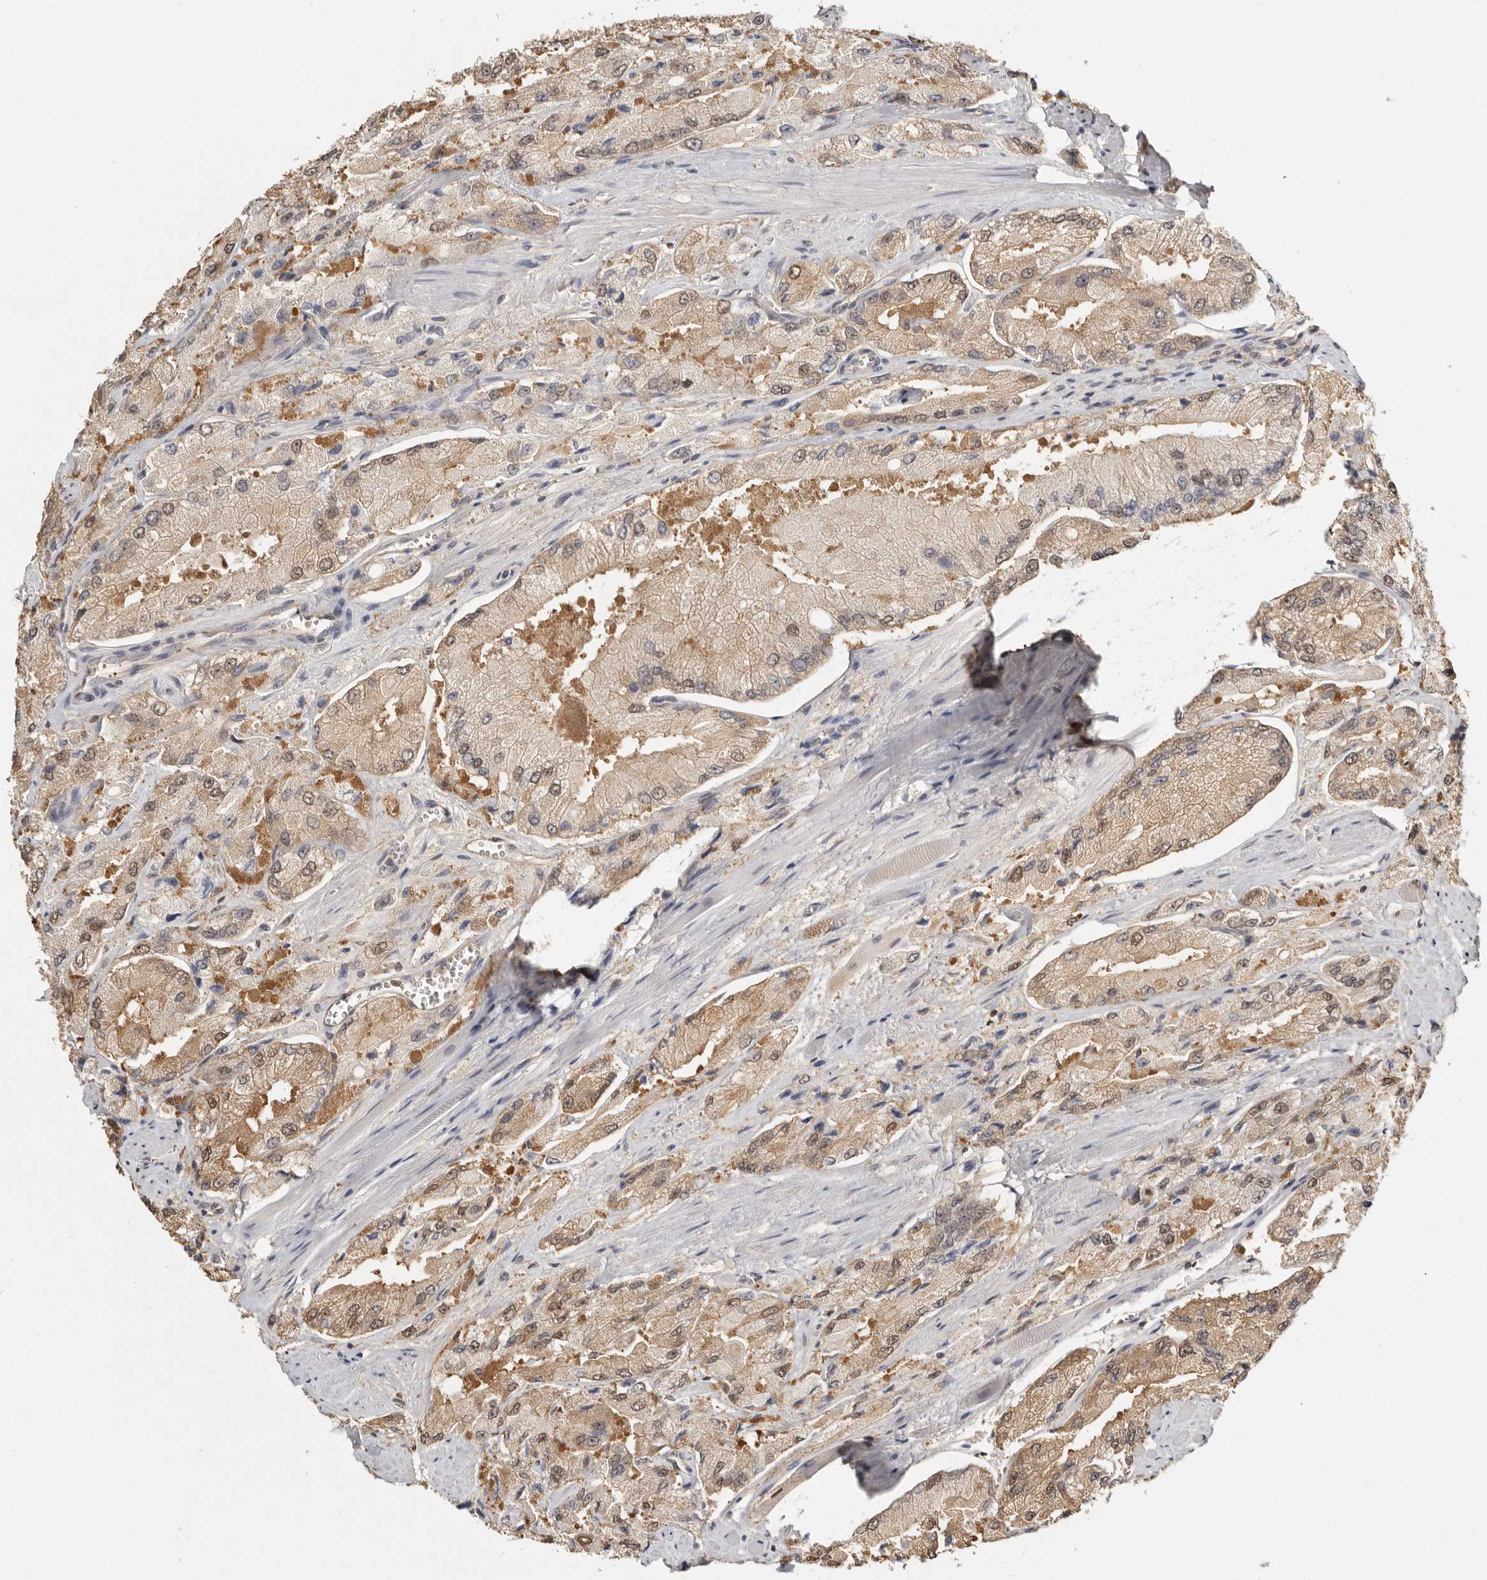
{"staining": {"intensity": "moderate", "quantity": ">75%", "location": "cytoplasmic/membranous,nuclear"}, "tissue": "prostate cancer", "cell_type": "Tumor cells", "image_type": "cancer", "snomed": [{"axis": "morphology", "description": "Adenocarcinoma, High grade"}, {"axis": "topography", "description": "Prostate"}], "caption": "Prostate cancer (adenocarcinoma (high-grade)) was stained to show a protein in brown. There is medium levels of moderate cytoplasmic/membranous and nuclear expression in about >75% of tumor cells.", "gene": "PSMA5", "patient": {"sex": "male", "age": 58}}